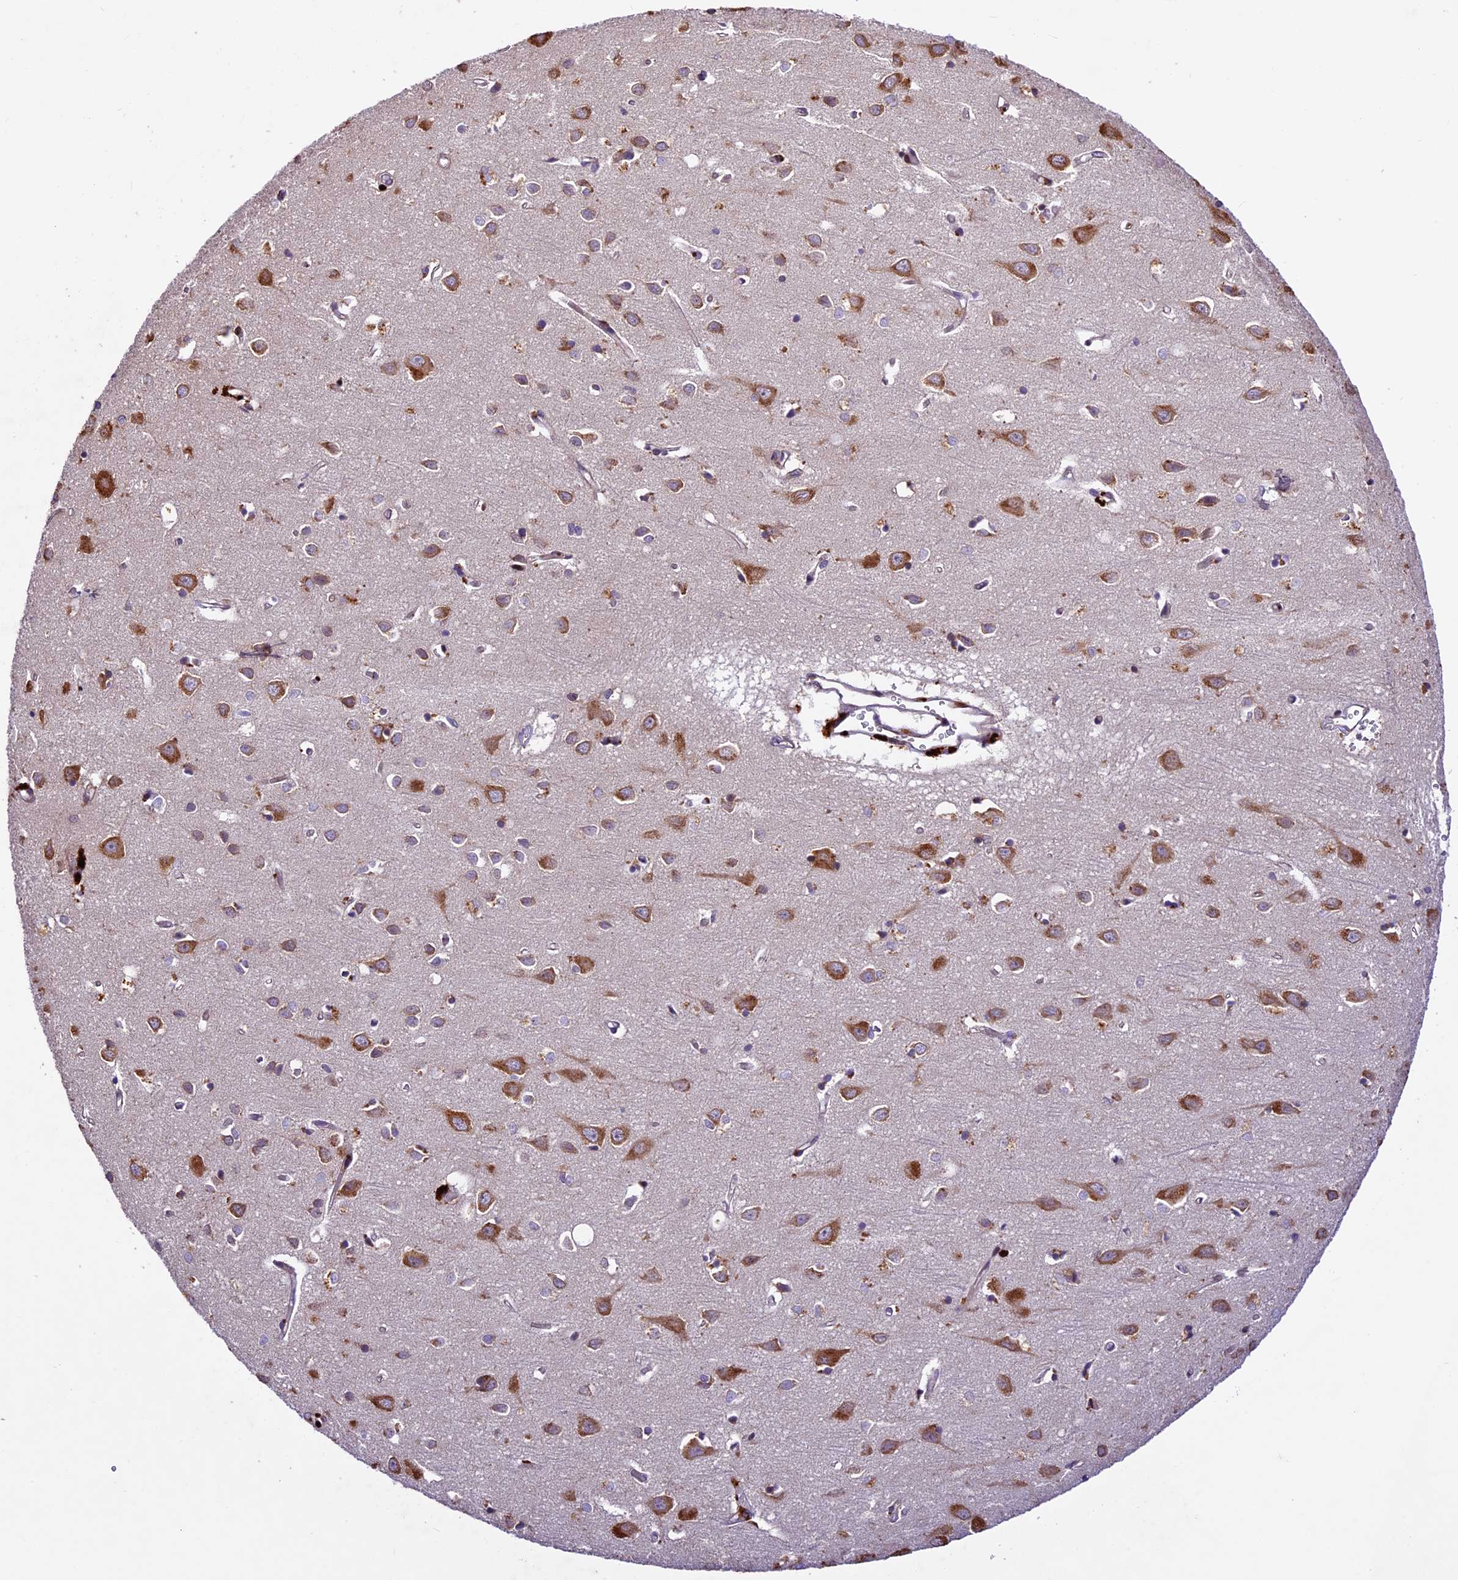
{"staining": {"intensity": "moderate", "quantity": "25%-75%", "location": "cytoplasmic/membranous"}, "tissue": "cerebral cortex", "cell_type": "Endothelial cells", "image_type": "normal", "snomed": [{"axis": "morphology", "description": "Normal tissue, NOS"}, {"axis": "topography", "description": "Cerebral cortex"}], "caption": "Approximately 25%-75% of endothelial cells in unremarkable cerebral cortex show moderate cytoplasmic/membranous protein expression as visualized by brown immunohistochemical staining.", "gene": "CCSER1", "patient": {"sex": "female", "age": 64}}